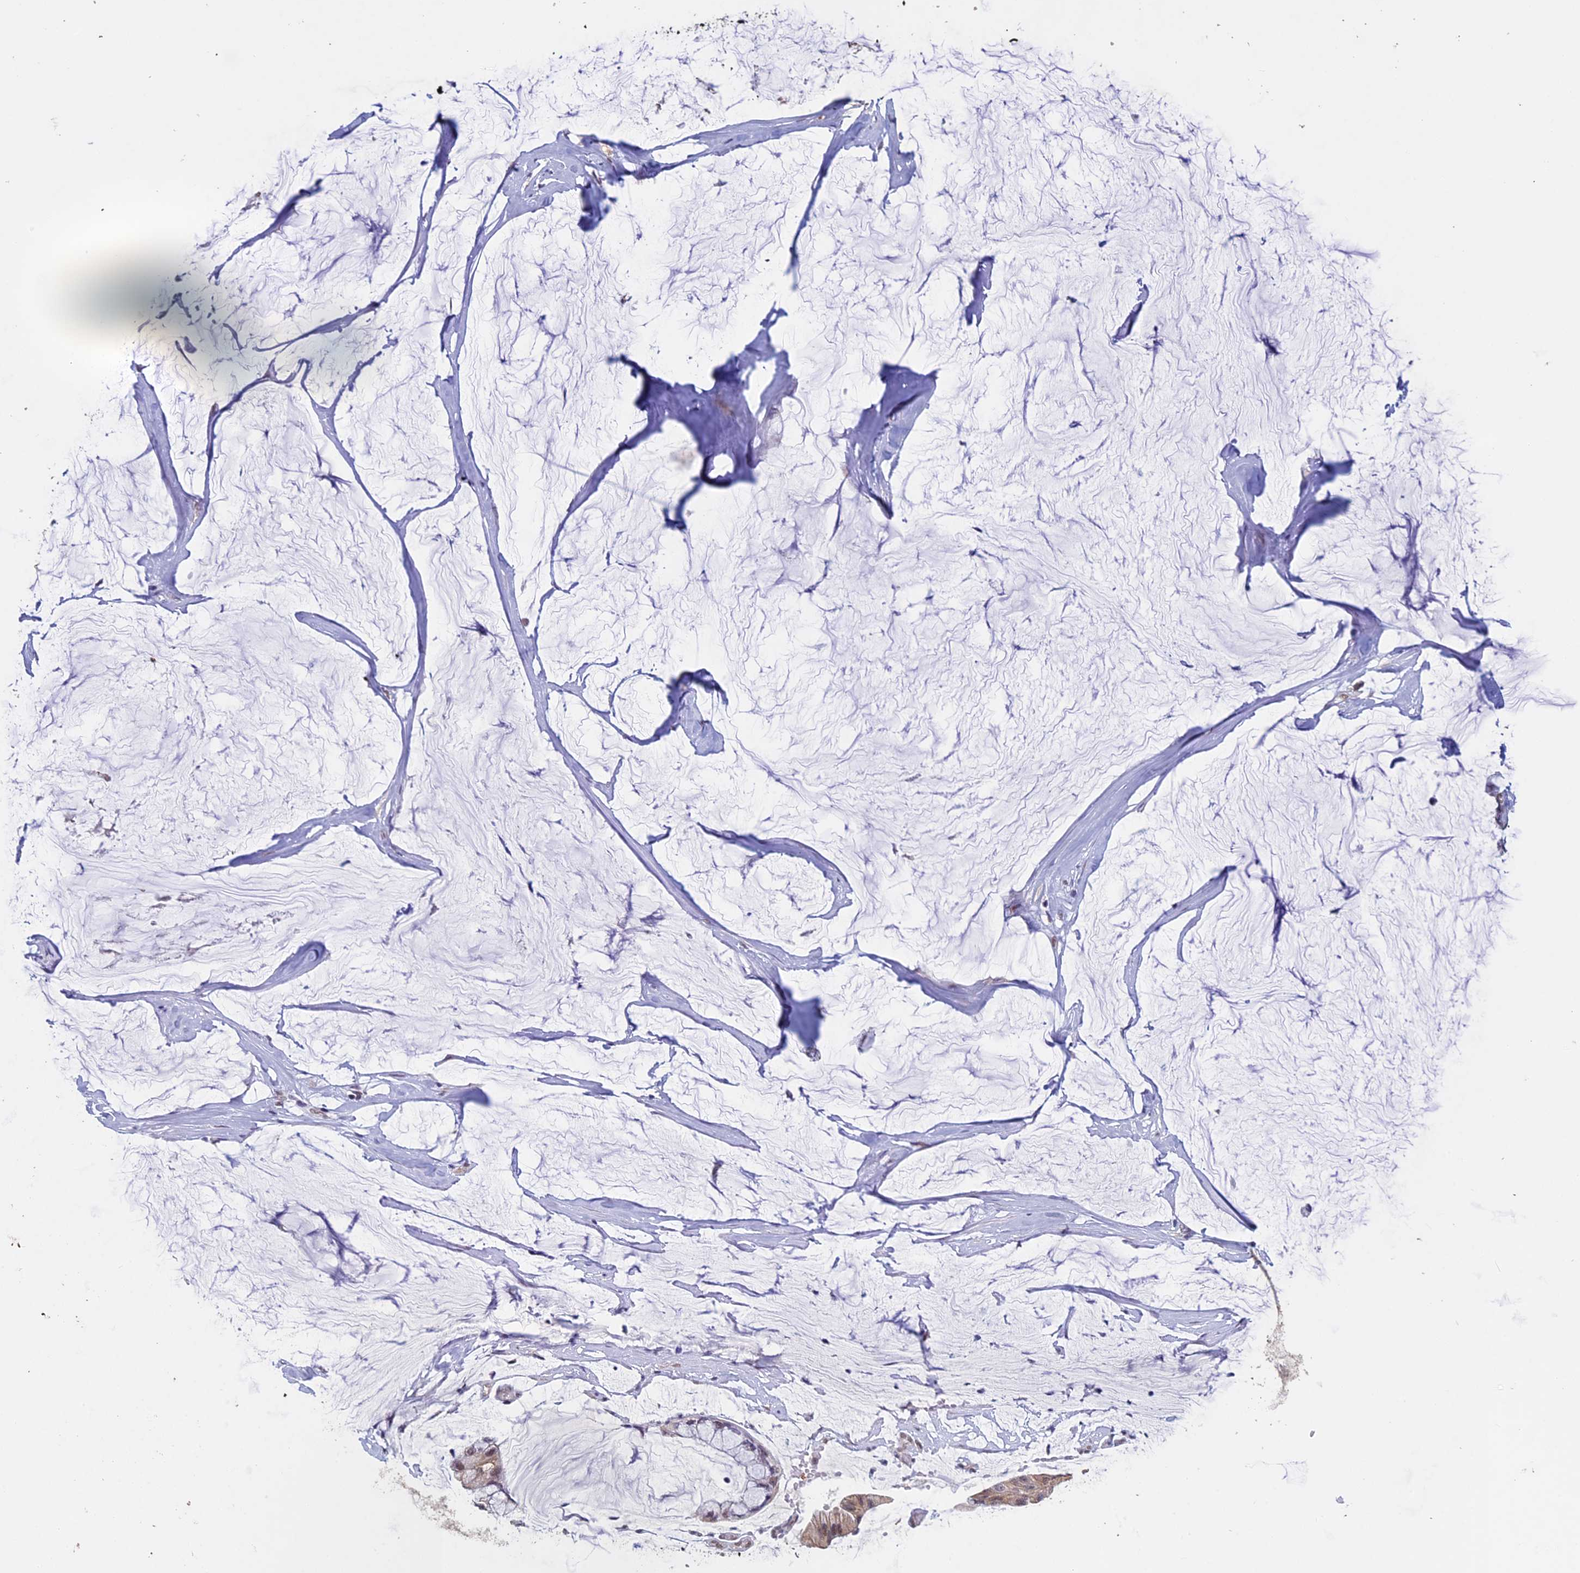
{"staining": {"intensity": "weak", "quantity": "25%-75%", "location": "cytoplasmic/membranous,nuclear"}, "tissue": "ovarian cancer", "cell_type": "Tumor cells", "image_type": "cancer", "snomed": [{"axis": "morphology", "description": "Cystadenocarcinoma, mucinous, NOS"}, {"axis": "topography", "description": "Ovary"}], "caption": "An IHC micrograph of tumor tissue is shown. Protein staining in brown shows weak cytoplasmic/membranous and nuclear positivity in ovarian cancer within tumor cells.", "gene": "RNF40", "patient": {"sex": "female", "age": 39}}